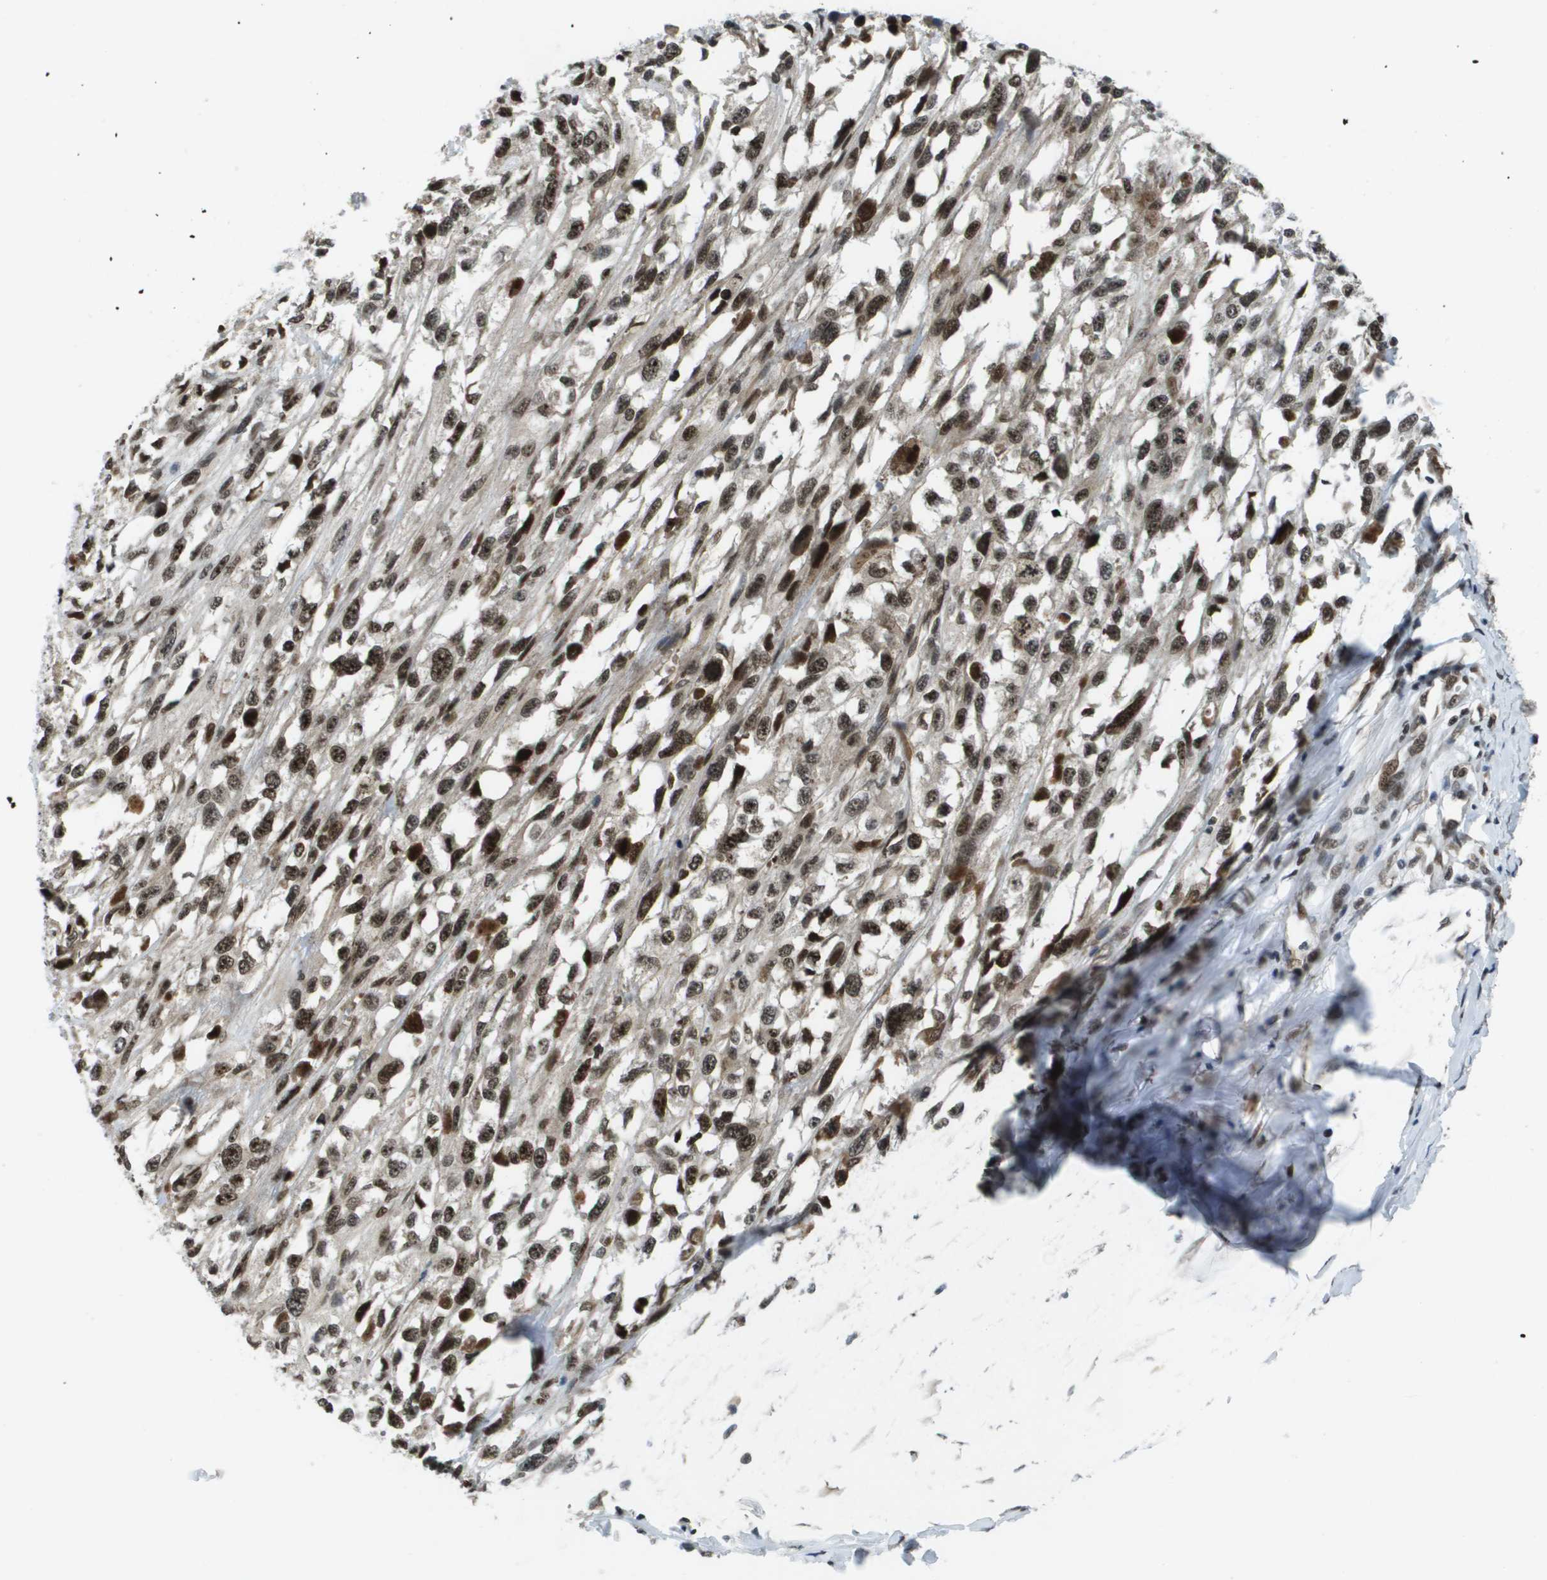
{"staining": {"intensity": "strong", "quantity": ">75%", "location": "nuclear"}, "tissue": "melanoma", "cell_type": "Tumor cells", "image_type": "cancer", "snomed": [{"axis": "morphology", "description": "Malignant melanoma, Metastatic site"}, {"axis": "topography", "description": "Lymph node"}], "caption": "Strong nuclear positivity is seen in approximately >75% of tumor cells in malignant melanoma (metastatic site). (brown staining indicates protein expression, while blue staining denotes nuclei).", "gene": "RECQL4", "patient": {"sex": "male", "age": 59}}